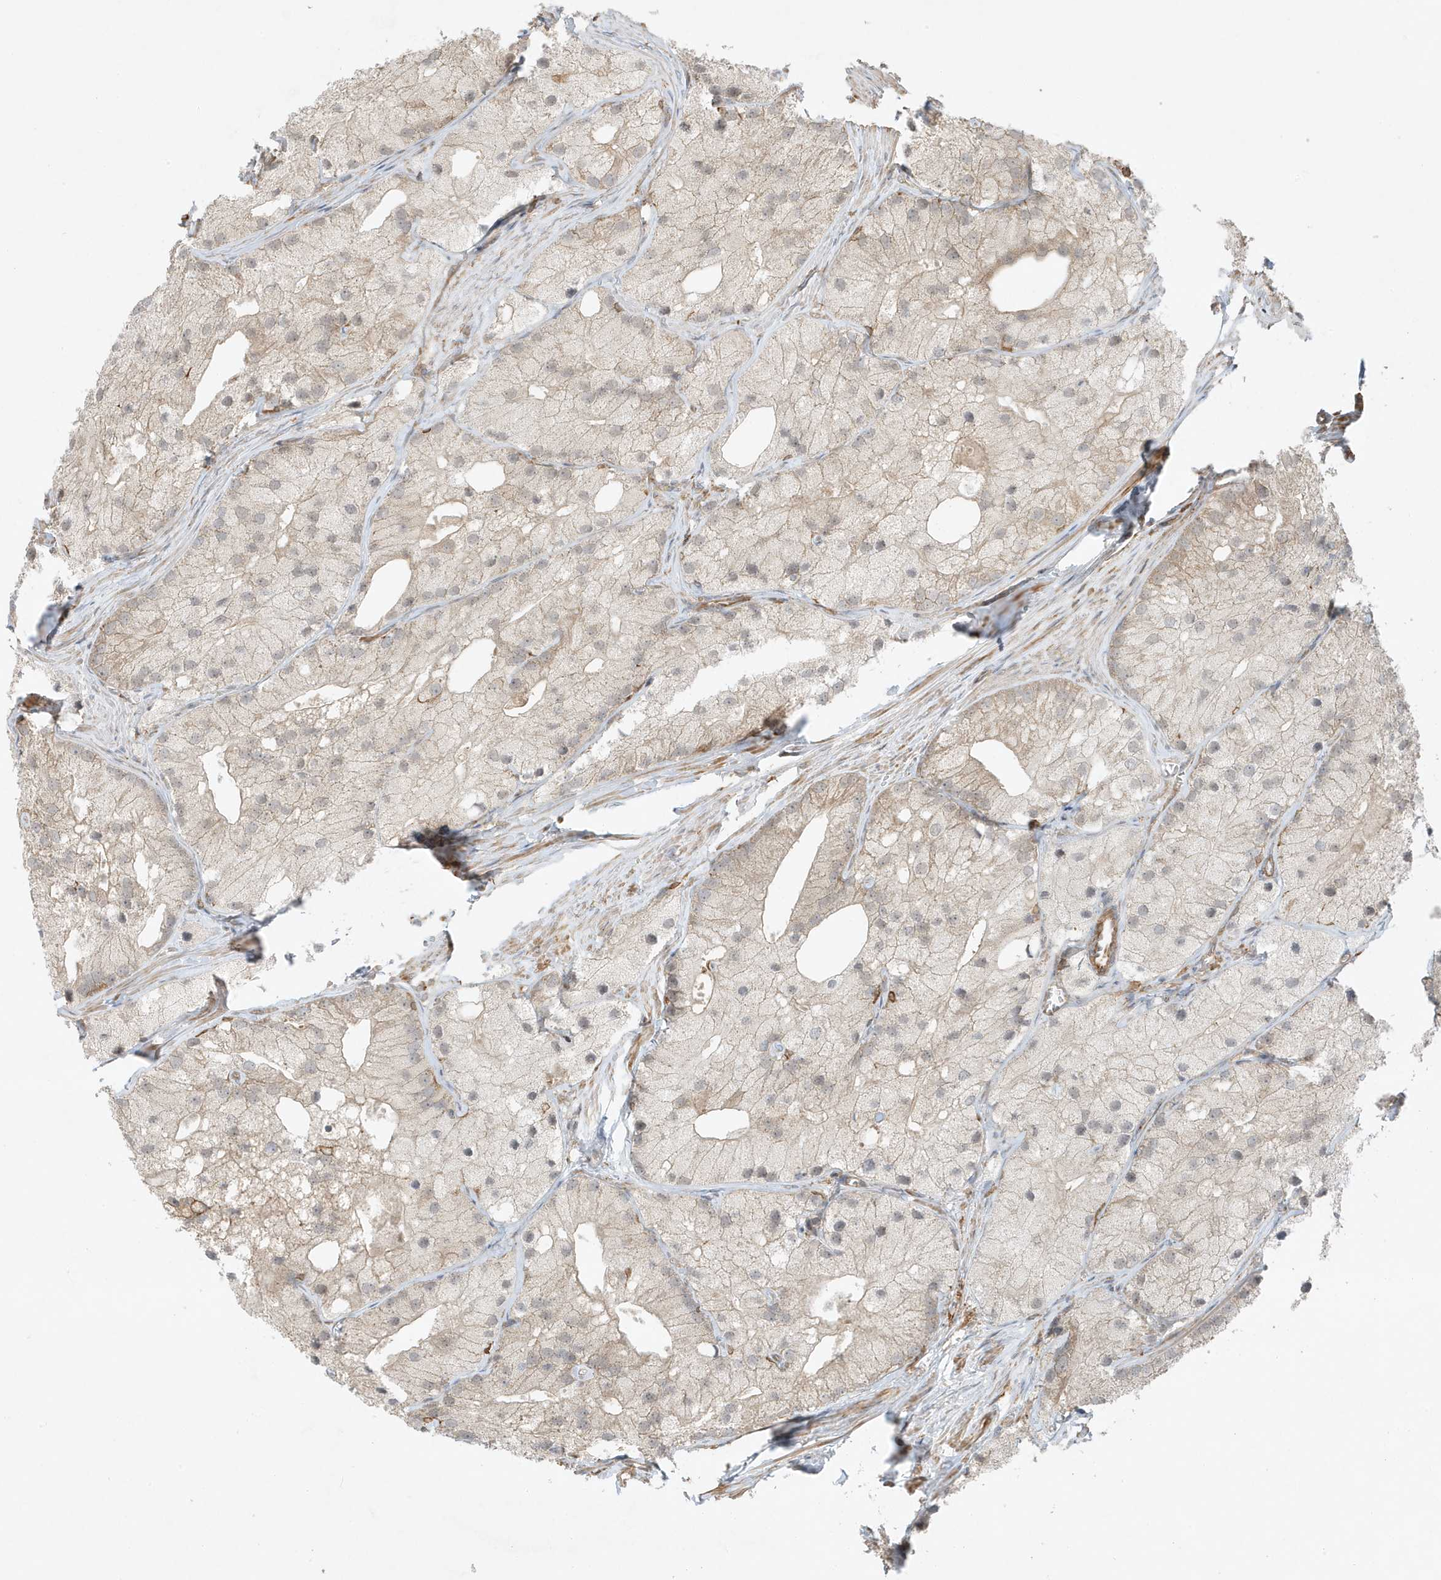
{"staining": {"intensity": "weak", "quantity": "<25%", "location": "cytoplasmic/membranous"}, "tissue": "prostate cancer", "cell_type": "Tumor cells", "image_type": "cancer", "snomed": [{"axis": "morphology", "description": "Adenocarcinoma, Low grade"}, {"axis": "topography", "description": "Prostate"}], "caption": "A high-resolution image shows immunohistochemistry staining of low-grade adenocarcinoma (prostate), which demonstrates no significant expression in tumor cells.", "gene": "TATDN3", "patient": {"sex": "male", "age": 69}}